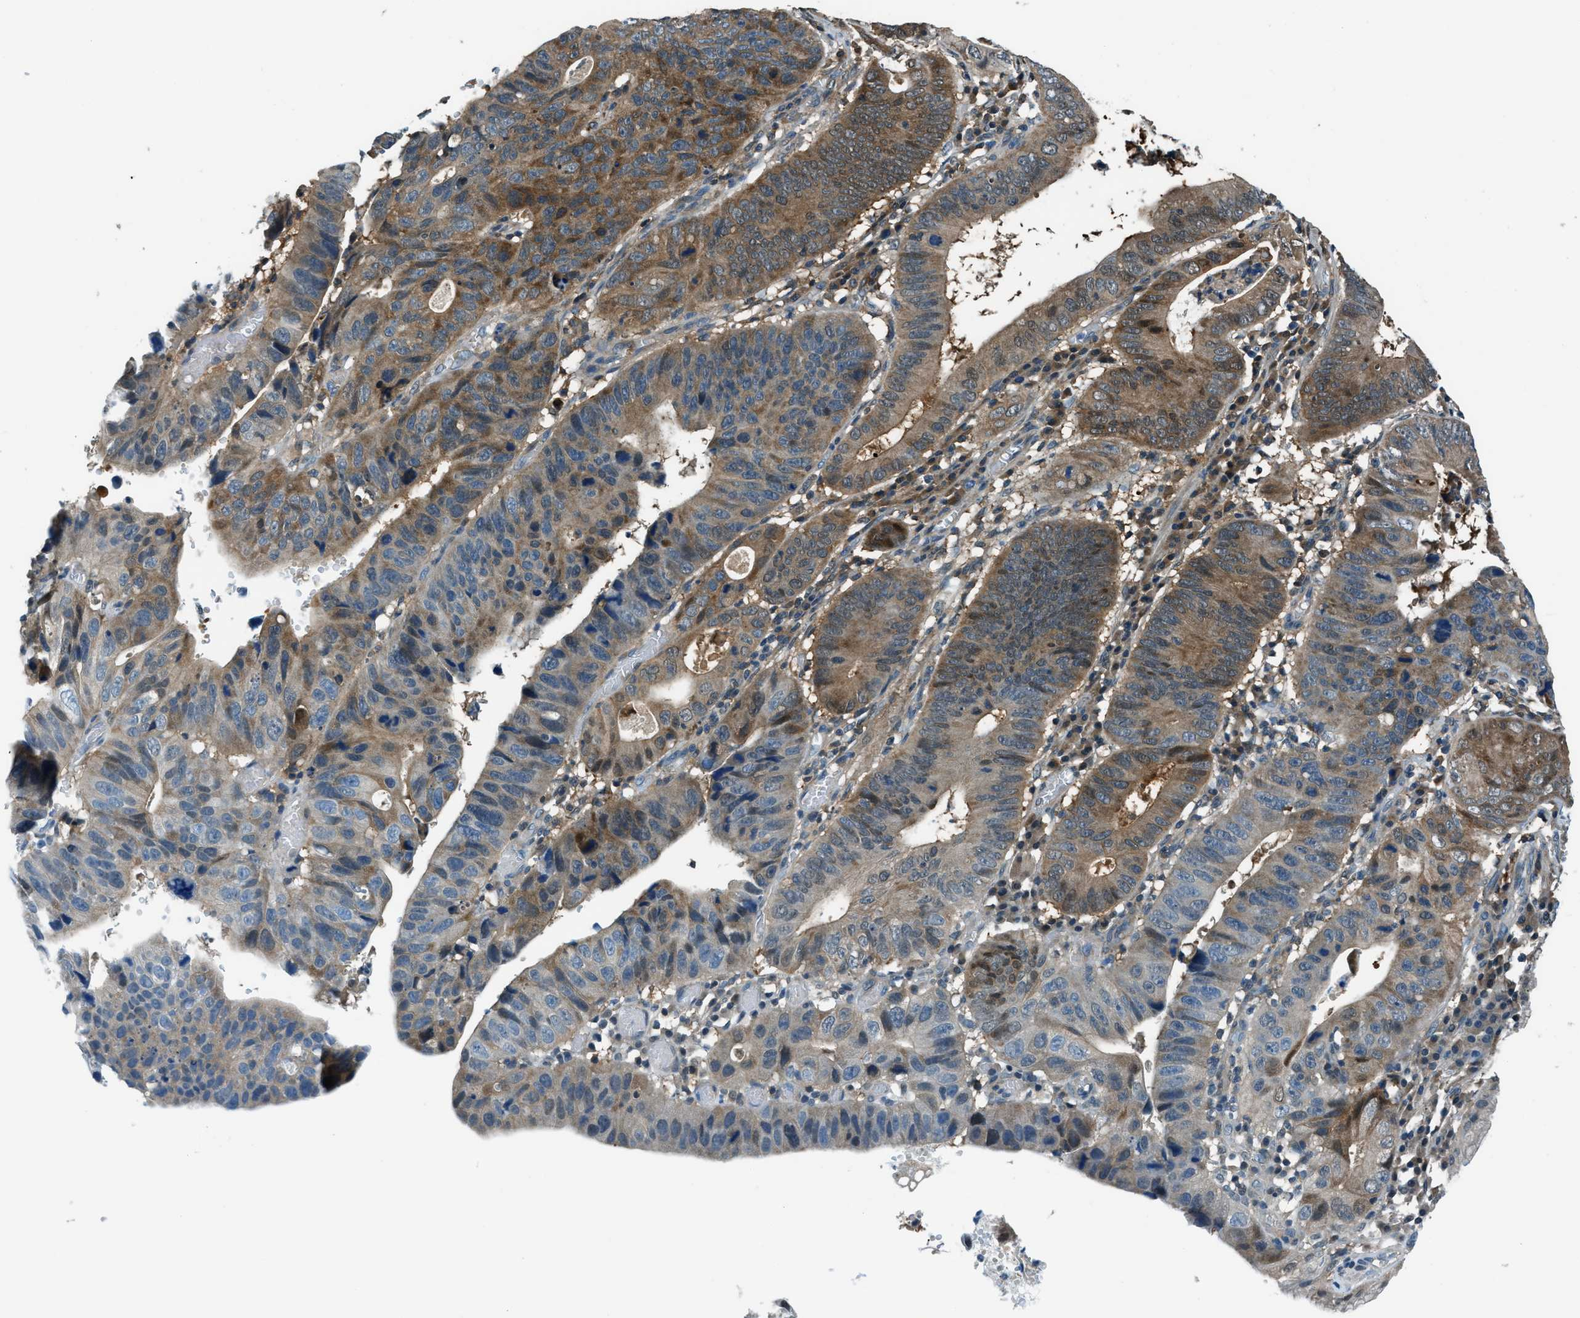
{"staining": {"intensity": "moderate", "quantity": ">75%", "location": "cytoplasmic/membranous"}, "tissue": "stomach cancer", "cell_type": "Tumor cells", "image_type": "cancer", "snomed": [{"axis": "morphology", "description": "Adenocarcinoma, NOS"}, {"axis": "topography", "description": "Stomach"}], "caption": "This photomicrograph reveals immunohistochemistry staining of stomach adenocarcinoma, with medium moderate cytoplasmic/membranous expression in approximately >75% of tumor cells.", "gene": "HEBP2", "patient": {"sex": "male", "age": 59}}